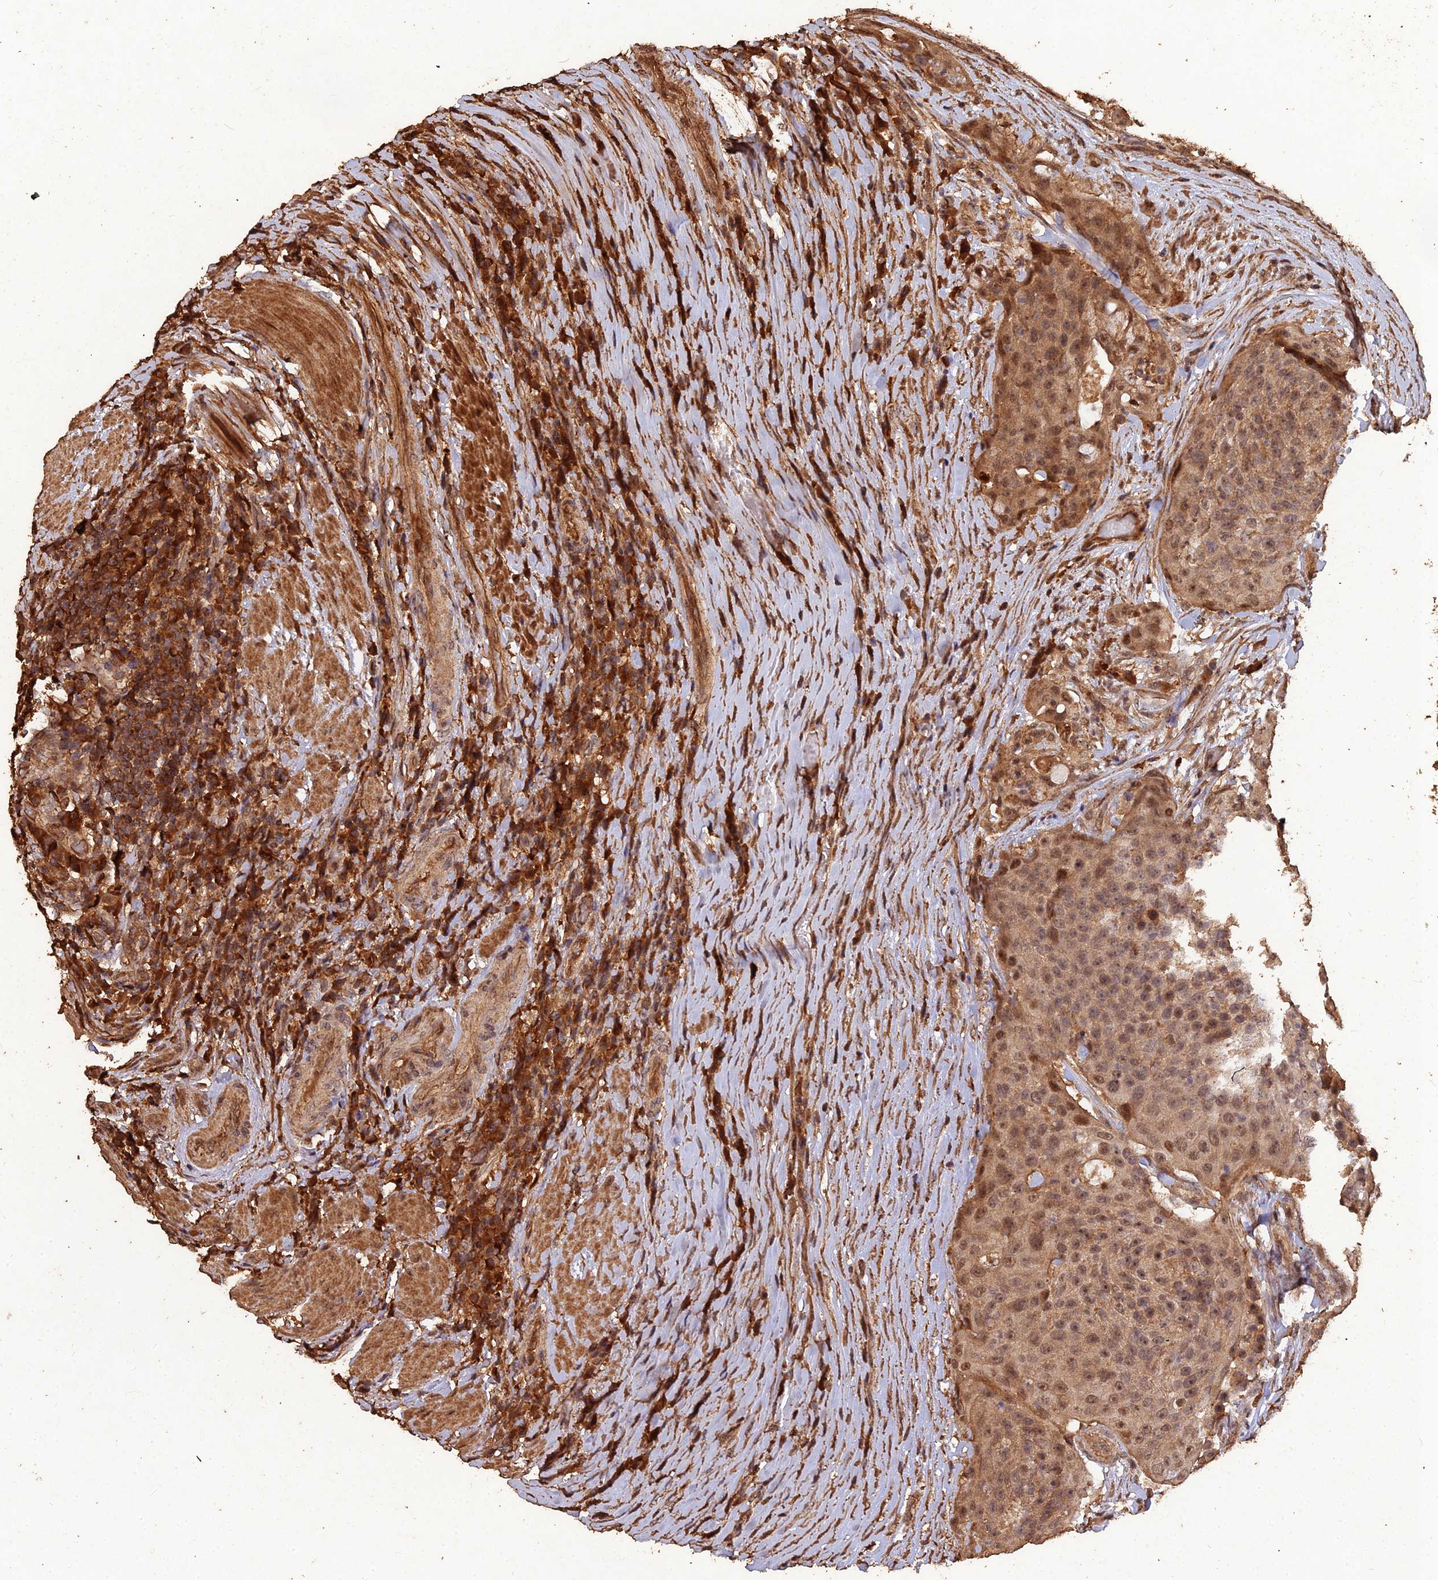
{"staining": {"intensity": "strong", "quantity": ">75%", "location": "cytoplasmic/membranous,nuclear"}, "tissue": "urothelial cancer", "cell_type": "Tumor cells", "image_type": "cancer", "snomed": [{"axis": "morphology", "description": "Urothelial carcinoma, High grade"}, {"axis": "topography", "description": "Urinary bladder"}], "caption": "This micrograph shows immunohistochemistry staining of urothelial carcinoma (high-grade), with high strong cytoplasmic/membranous and nuclear positivity in about >75% of tumor cells.", "gene": "SYMPK", "patient": {"sex": "female", "age": 63}}